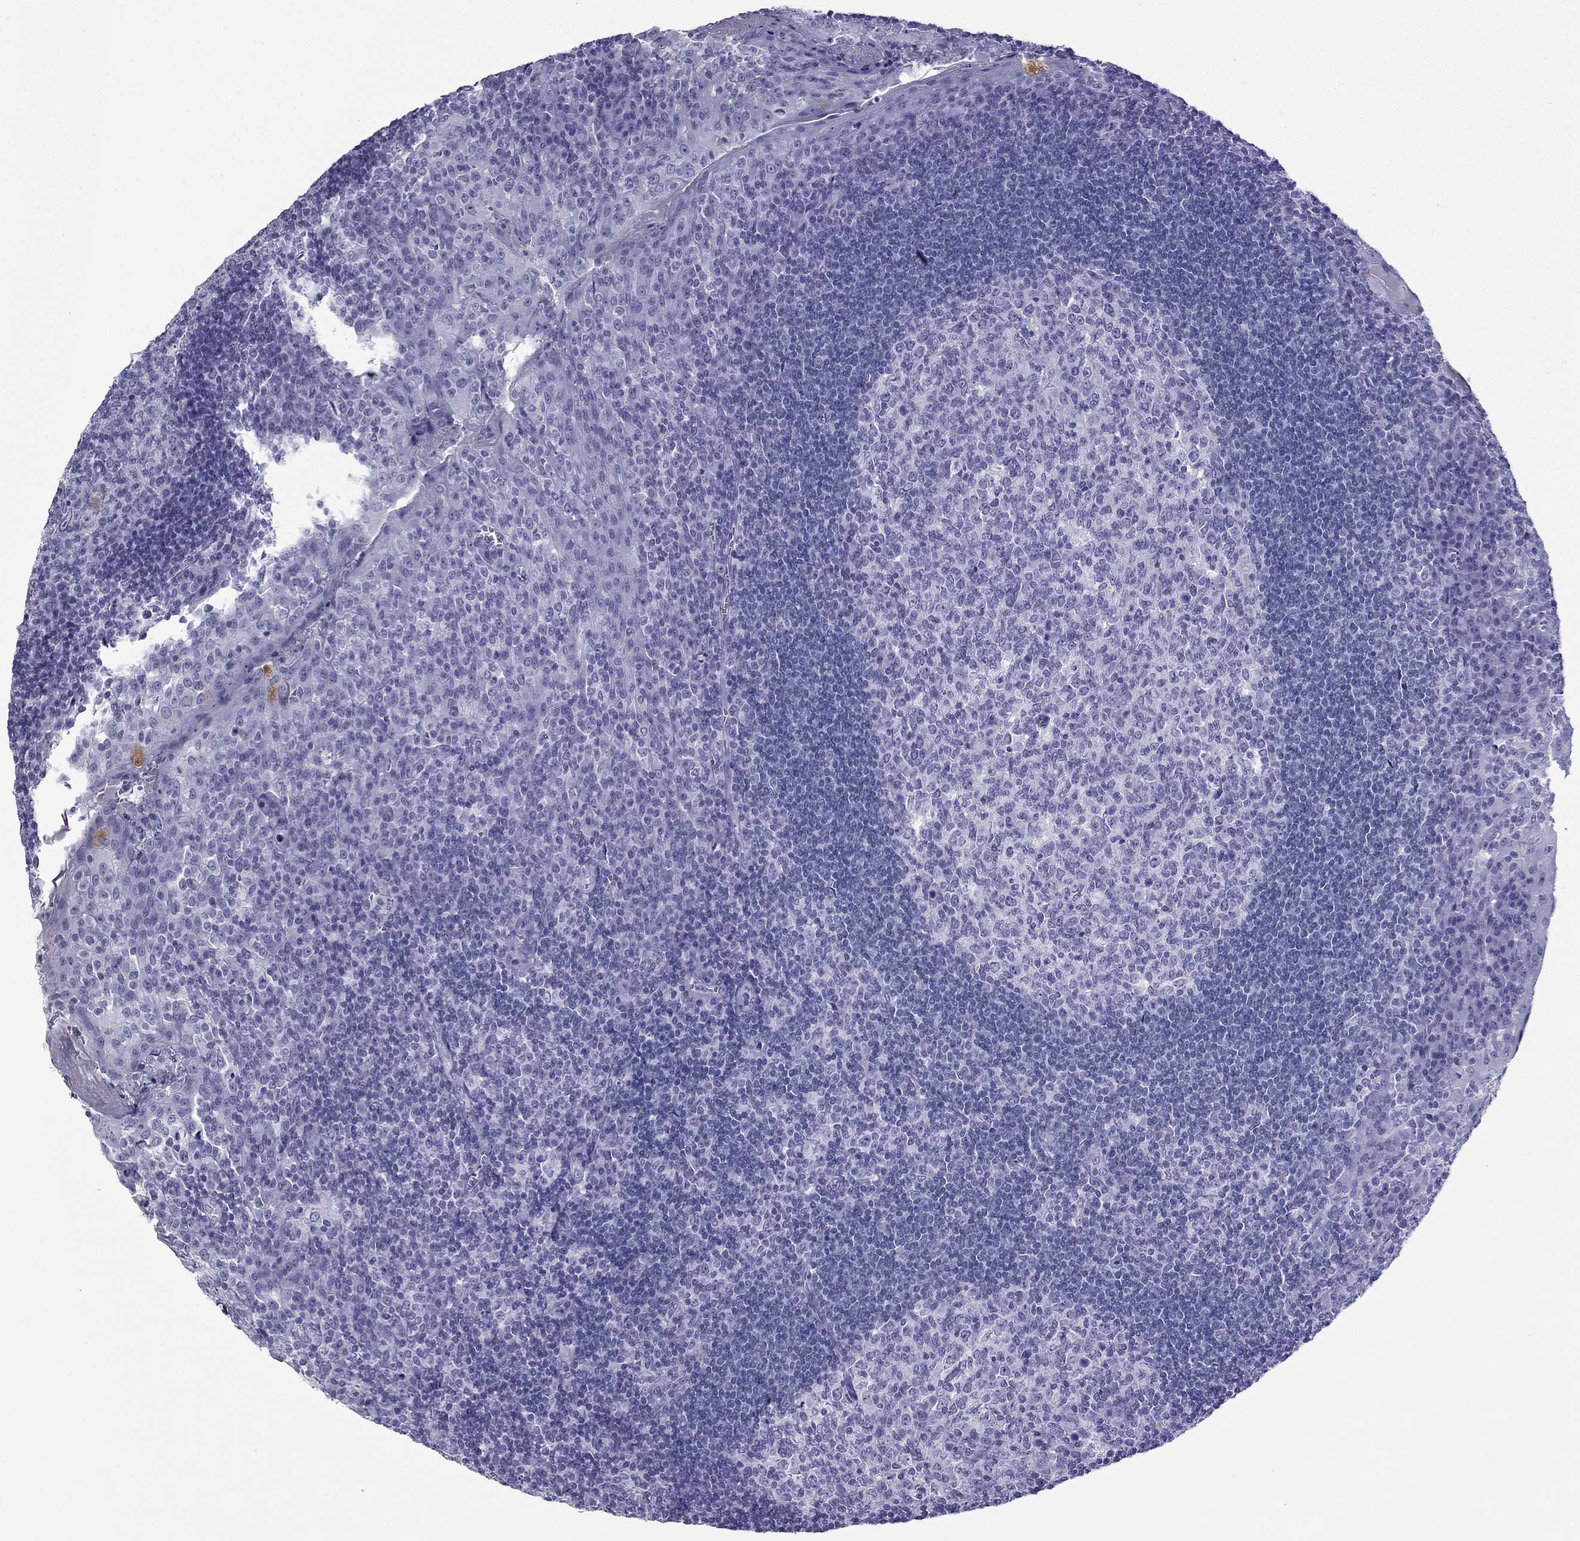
{"staining": {"intensity": "negative", "quantity": "none", "location": "none"}, "tissue": "tonsil", "cell_type": "Germinal center cells", "image_type": "normal", "snomed": [{"axis": "morphology", "description": "Normal tissue, NOS"}, {"axis": "topography", "description": "Tonsil"}], "caption": "Germinal center cells are negative for brown protein staining in normal tonsil. (DAB (3,3'-diaminobenzidine) immunohistochemistry with hematoxylin counter stain).", "gene": "TFF3", "patient": {"sex": "female", "age": 12}}